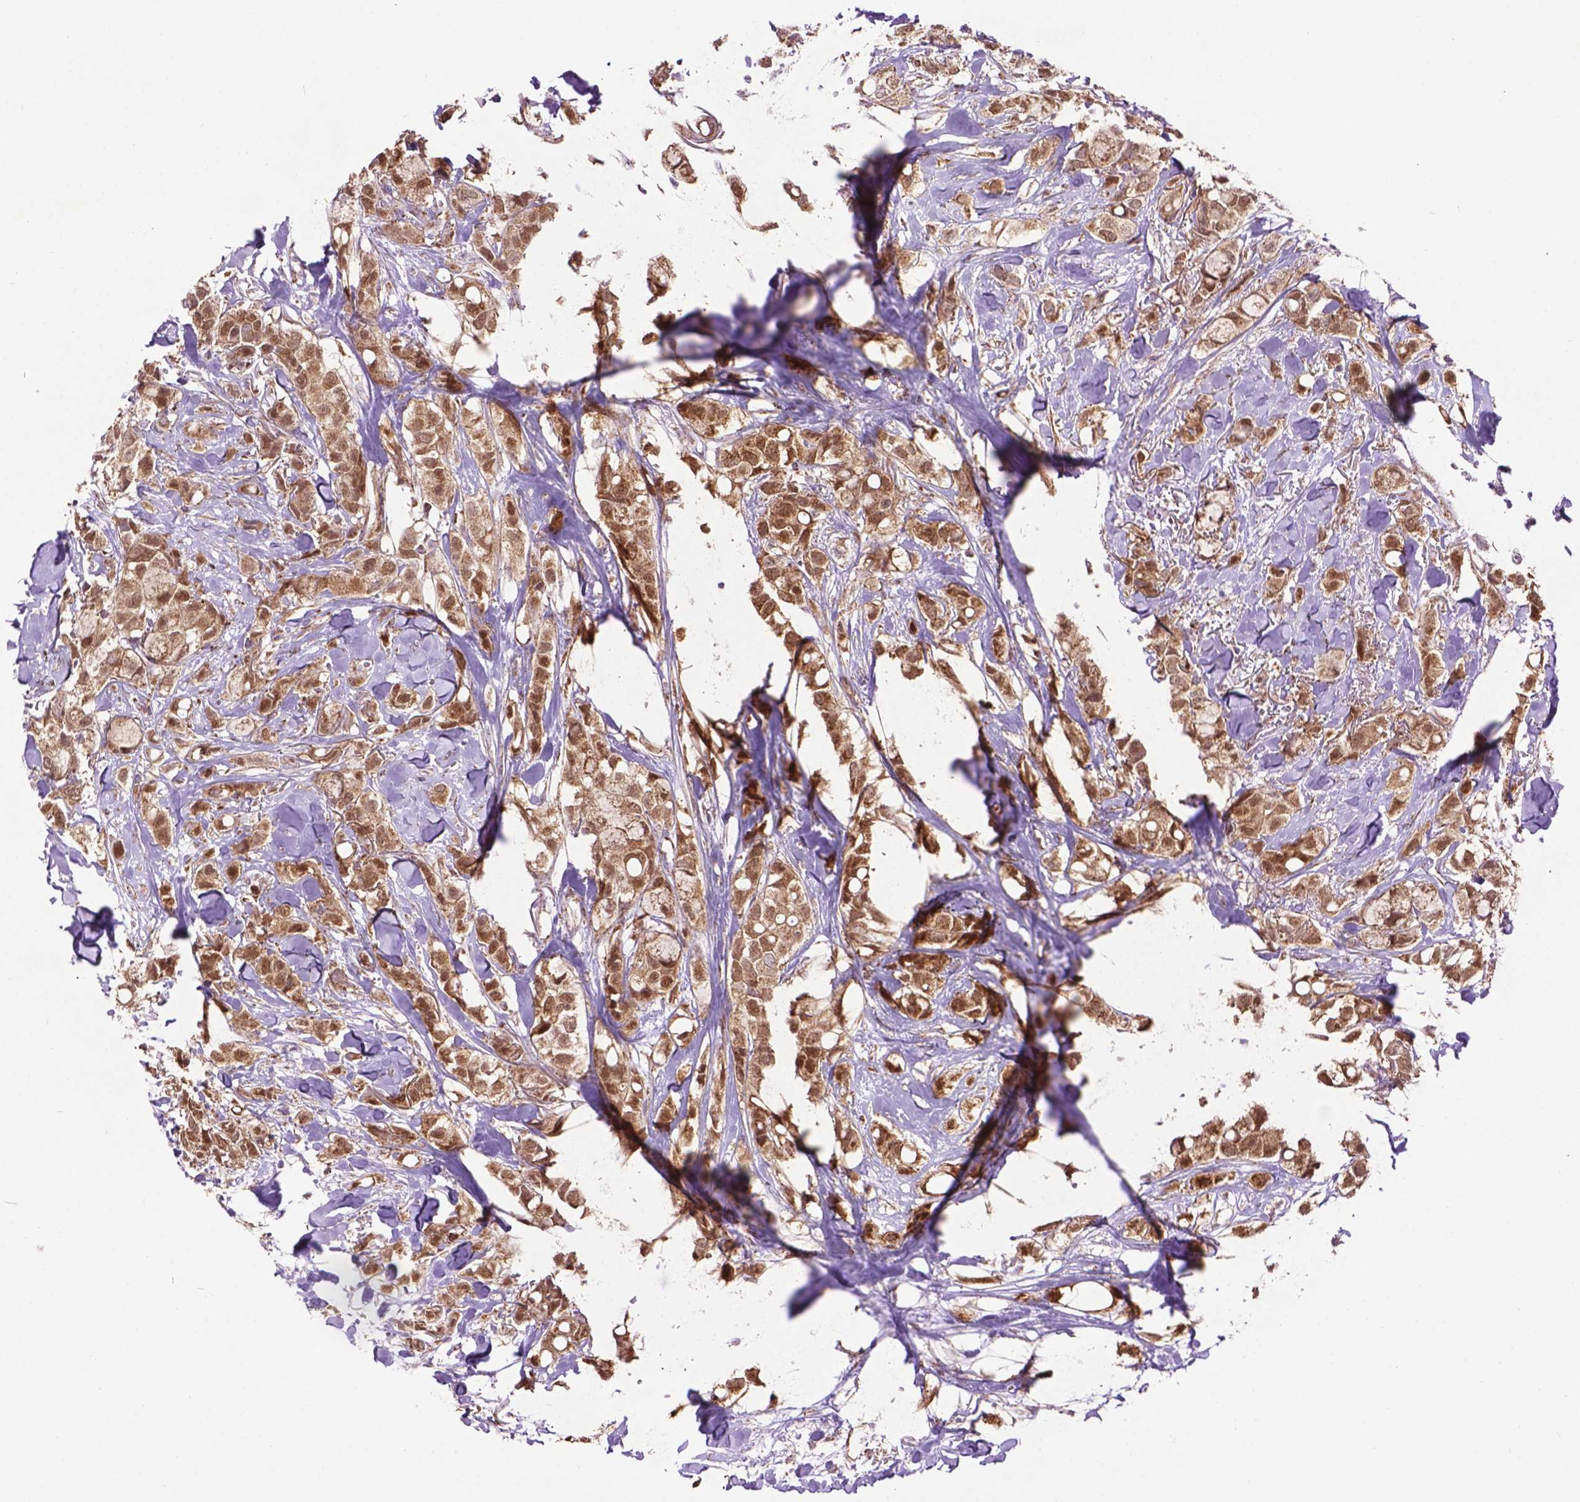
{"staining": {"intensity": "moderate", "quantity": ">75%", "location": "cytoplasmic/membranous"}, "tissue": "breast cancer", "cell_type": "Tumor cells", "image_type": "cancer", "snomed": [{"axis": "morphology", "description": "Duct carcinoma"}, {"axis": "topography", "description": "Breast"}], "caption": "Protein expression by immunohistochemistry (IHC) displays moderate cytoplasmic/membranous staining in about >75% of tumor cells in invasive ductal carcinoma (breast). The staining was performed using DAB (3,3'-diaminobenzidine), with brown indicating positive protein expression. Nuclei are stained blue with hematoxylin.", "gene": "PYCR3", "patient": {"sex": "female", "age": 85}}